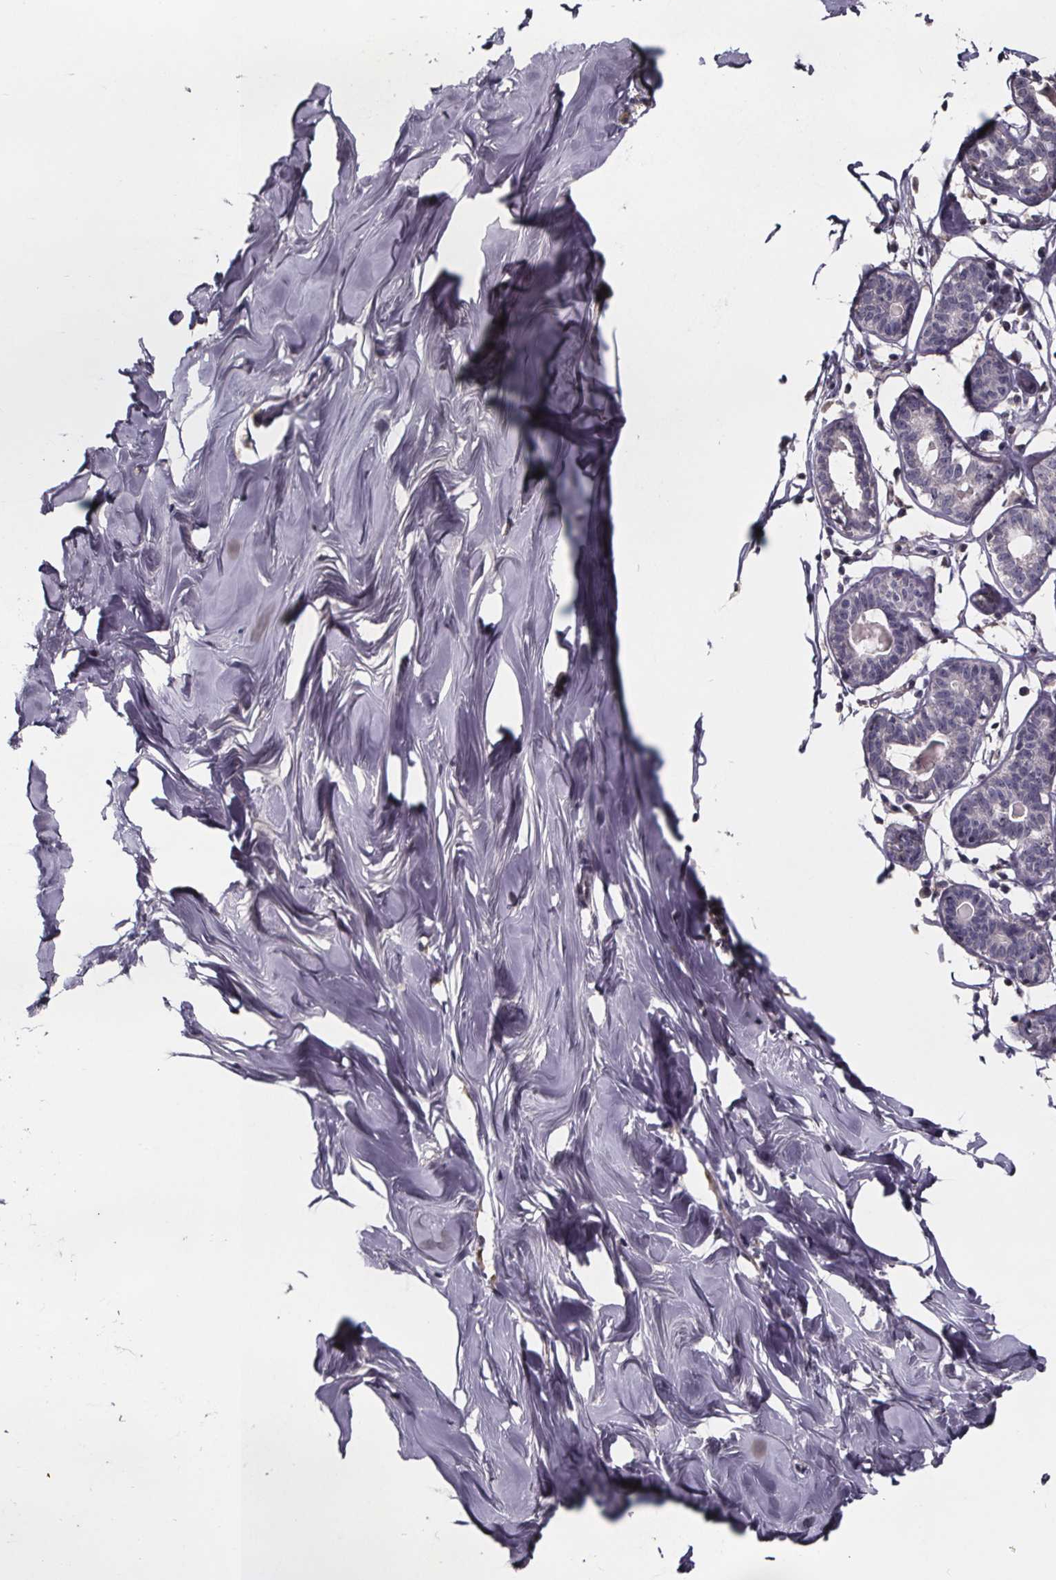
{"staining": {"intensity": "negative", "quantity": "none", "location": "none"}, "tissue": "breast", "cell_type": "Adipocytes", "image_type": "normal", "snomed": [{"axis": "morphology", "description": "Normal tissue, NOS"}, {"axis": "topography", "description": "Breast"}], "caption": "Micrograph shows no significant protein positivity in adipocytes of normal breast. The staining is performed using DAB (3,3'-diaminobenzidine) brown chromogen with nuclei counter-stained in using hematoxylin.", "gene": "NPHP4", "patient": {"sex": "female", "age": 27}}